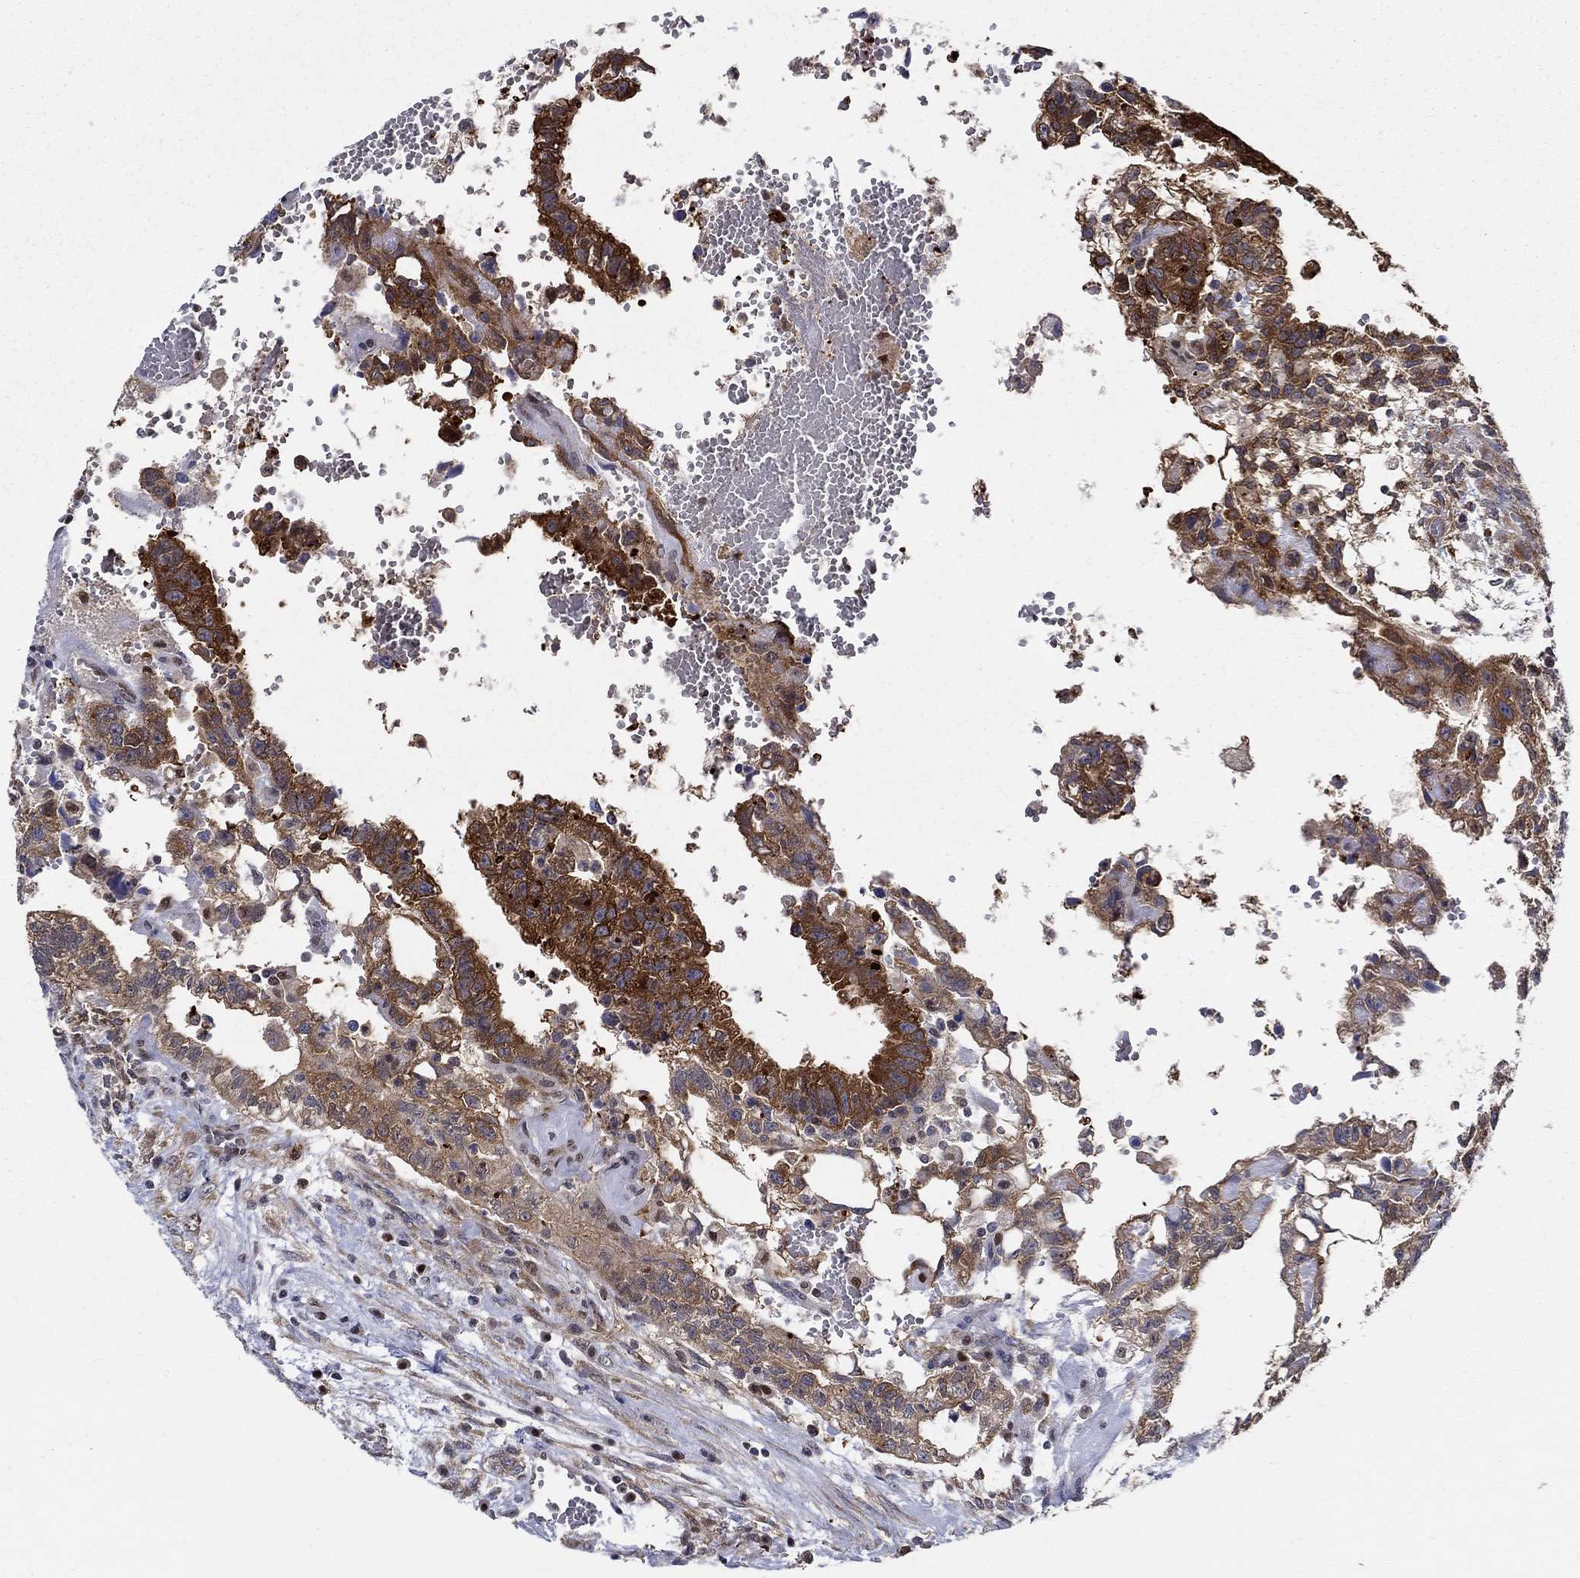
{"staining": {"intensity": "strong", "quantity": "25%-75%", "location": "cytoplasmic/membranous"}, "tissue": "testis cancer", "cell_type": "Tumor cells", "image_type": "cancer", "snomed": [{"axis": "morphology", "description": "Carcinoma, Embryonal, NOS"}, {"axis": "topography", "description": "Testis"}], "caption": "Immunohistochemical staining of embryonal carcinoma (testis) reveals high levels of strong cytoplasmic/membranous protein expression in approximately 25%-75% of tumor cells.", "gene": "ZNF594", "patient": {"sex": "male", "age": 32}}